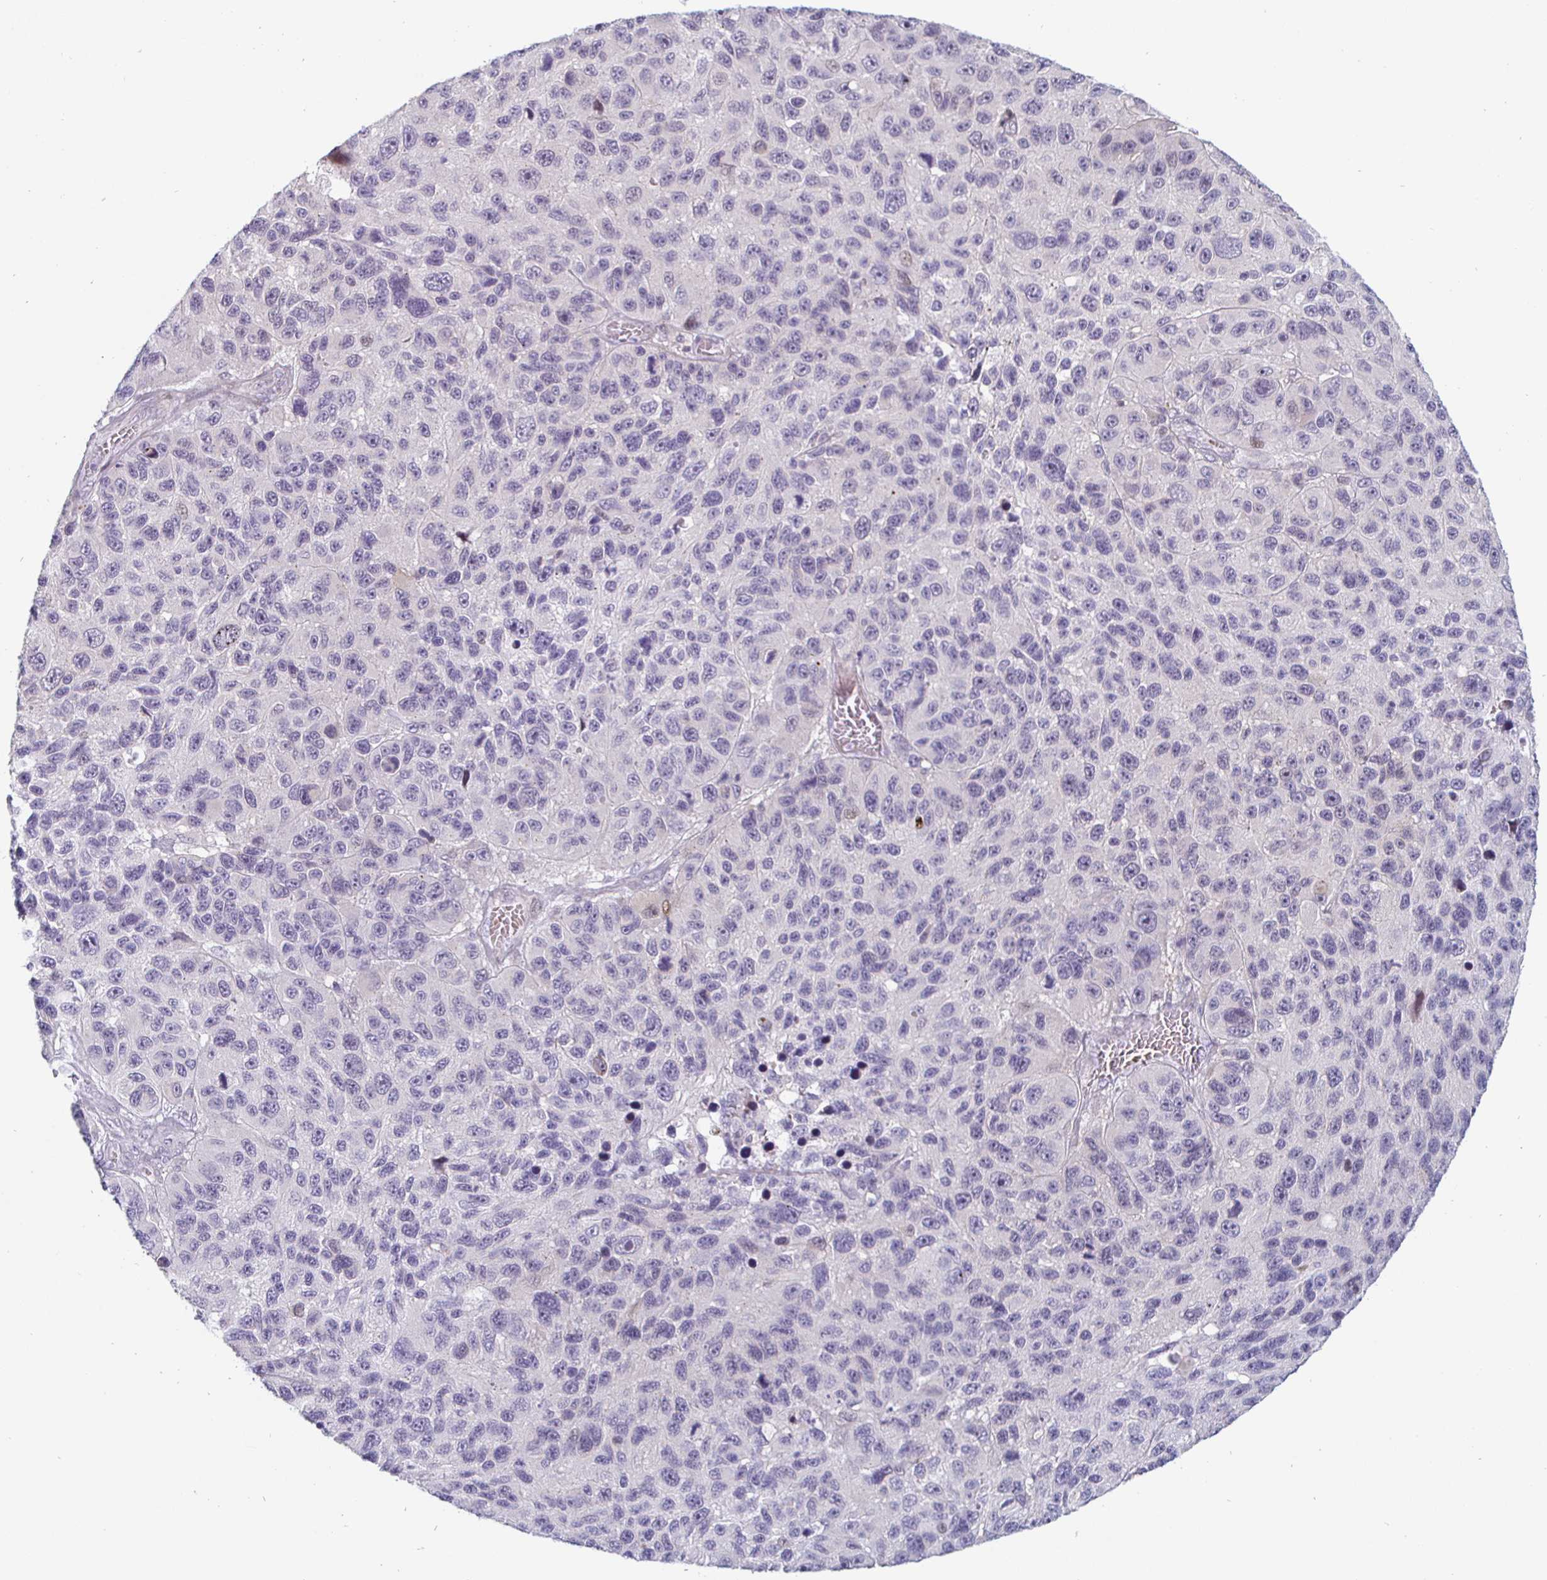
{"staining": {"intensity": "negative", "quantity": "none", "location": "none"}, "tissue": "melanoma", "cell_type": "Tumor cells", "image_type": "cancer", "snomed": [{"axis": "morphology", "description": "Malignant melanoma, NOS"}, {"axis": "topography", "description": "Skin"}], "caption": "This is a histopathology image of immunohistochemistry staining of melanoma, which shows no positivity in tumor cells.", "gene": "DMRTB1", "patient": {"sex": "male", "age": 53}}